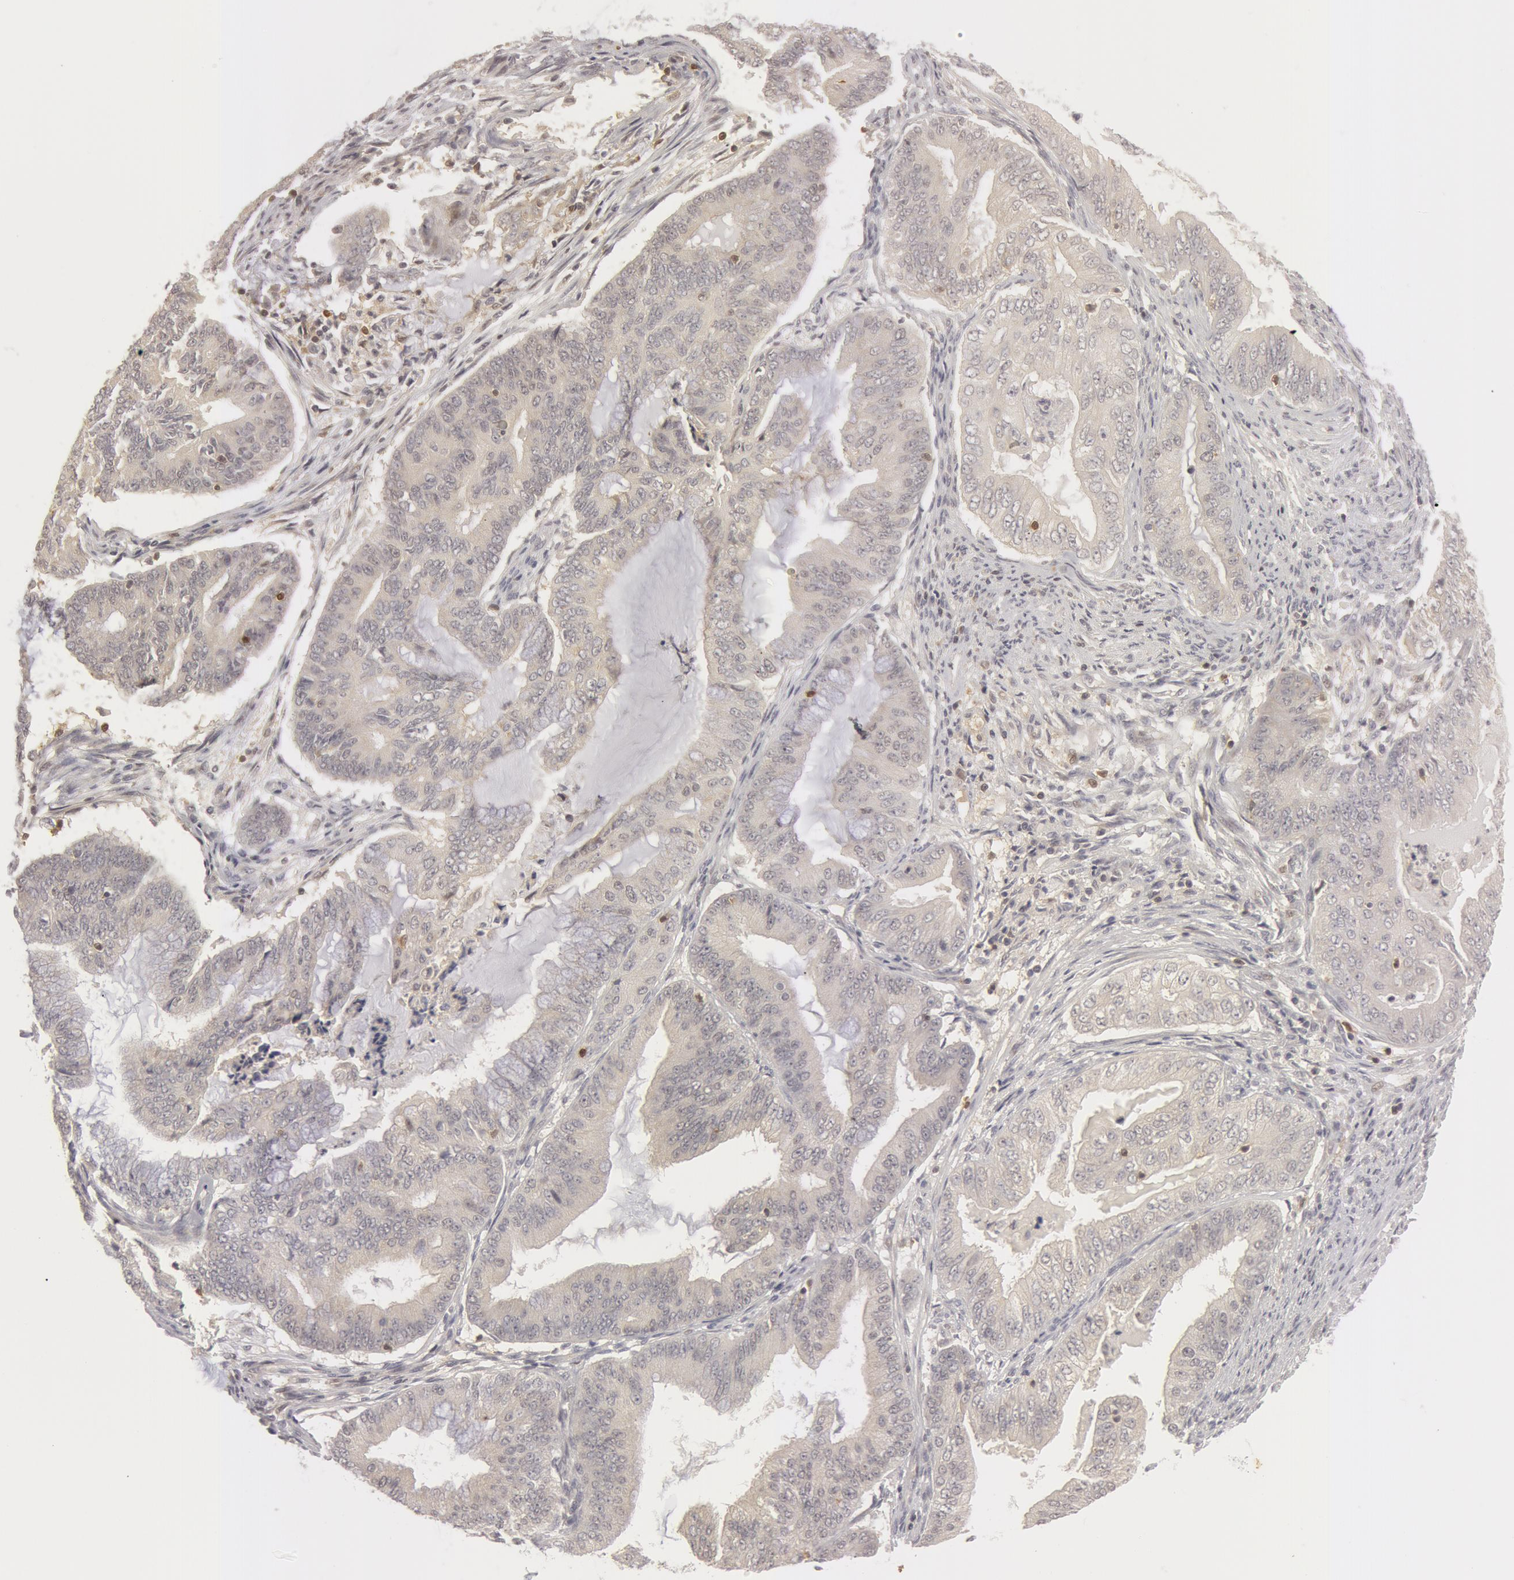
{"staining": {"intensity": "negative", "quantity": "none", "location": "none"}, "tissue": "endometrial cancer", "cell_type": "Tumor cells", "image_type": "cancer", "snomed": [{"axis": "morphology", "description": "Adenocarcinoma, NOS"}, {"axis": "topography", "description": "Endometrium"}], "caption": "This is a photomicrograph of immunohistochemistry (IHC) staining of adenocarcinoma (endometrial), which shows no positivity in tumor cells. (Brightfield microscopy of DAB (3,3'-diaminobenzidine) IHC at high magnification).", "gene": "OASL", "patient": {"sex": "female", "age": 63}}